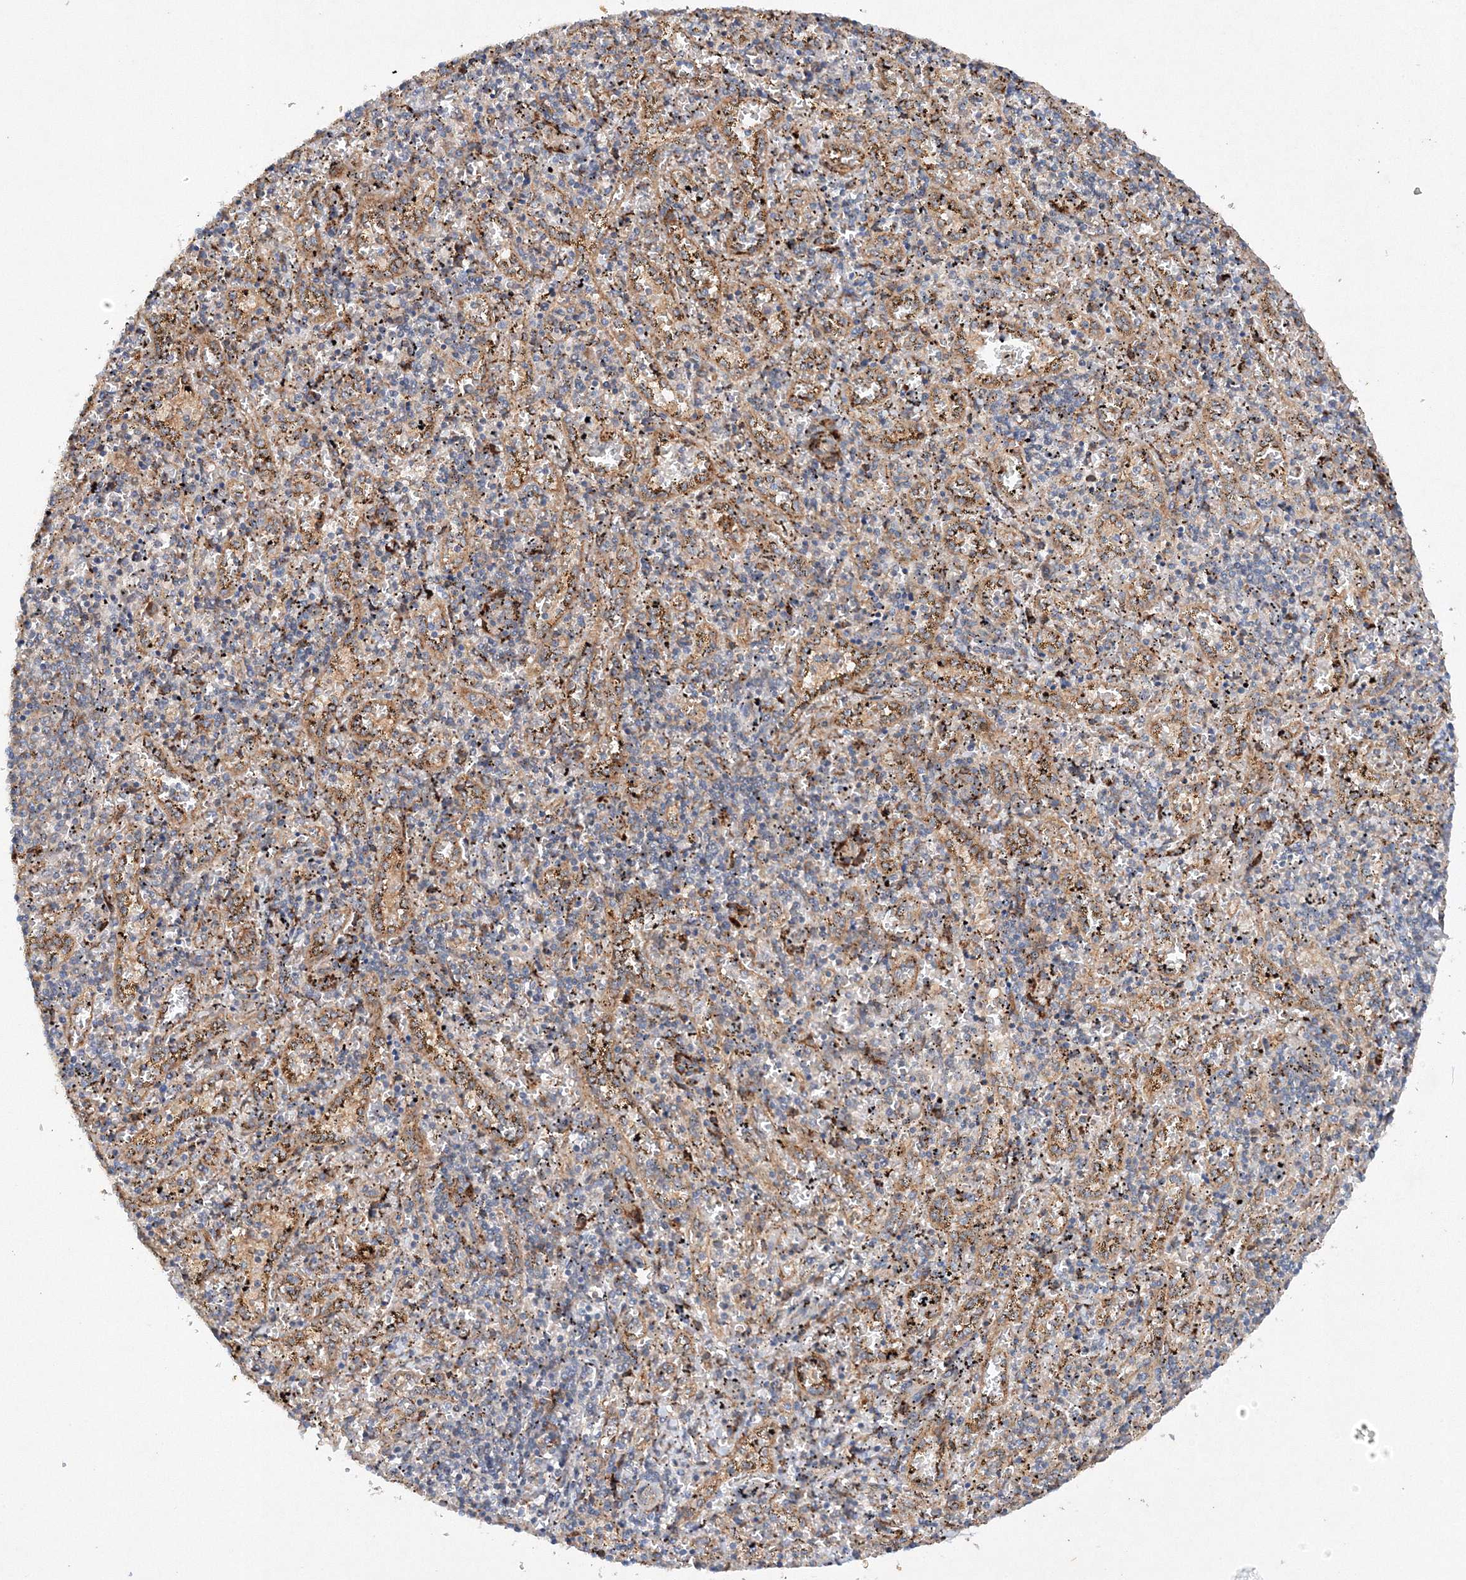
{"staining": {"intensity": "moderate", "quantity": "<25%", "location": "cytoplasmic/membranous"}, "tissue": "spleen", "cell_type": "Cells in red pulp", "image_type": "normal", "snomed": [{"axis": "morphology", "description": "Normal tissue, NOS"}, {"axis": "topography", "description": "Spleen"}], "caption": "This is a photomicrograph of IHC staining of benign spleen, which shows moderate expression in the cytoplasmic/membranous of cells in red pulp.", "gene": "SLC36A1", "patient": {"sex": "male", "age": 11}}